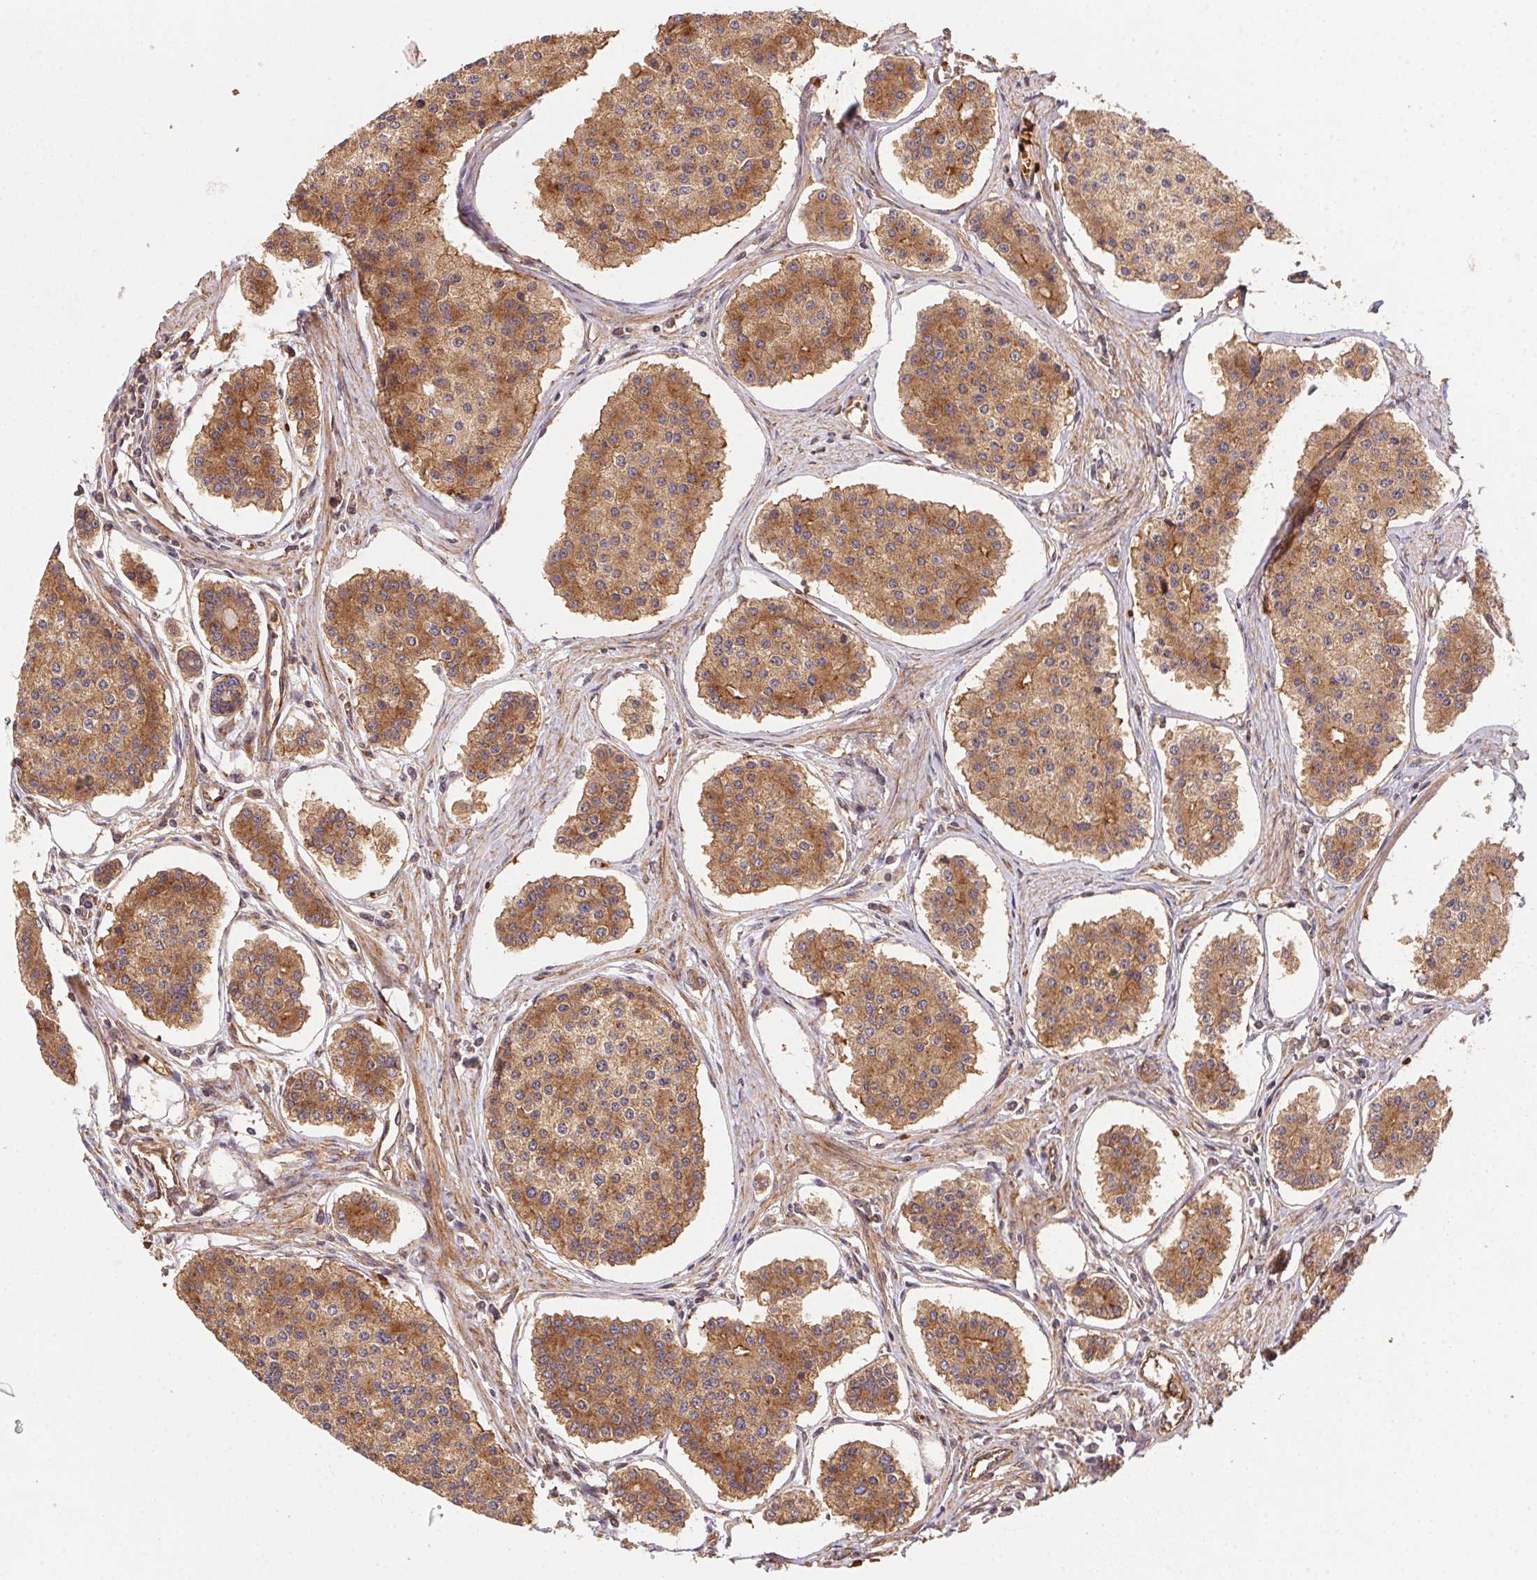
{"staining": {"intensity": "moderate", "quantity": ">75%", "location": "cytoplasmic/membranous"}, "tissue": "carcinoid", "cell_type": "Tumor cells", "image_type": "cancer", "snomed": [{"axis": "morphology", "description": "Carcinoid, malignant, NOS"}, {"axis": "topography", "description": "Small intestine"}], "caption": "IHC histopathology image of carcinoid stained for a protein (brown), which shows medium levels of moderate cytoplasmic/membranous positivity in approximately >75% of tumor cells.", "gene": "USE1", "patient": {"sex": "female", "age": 65}}